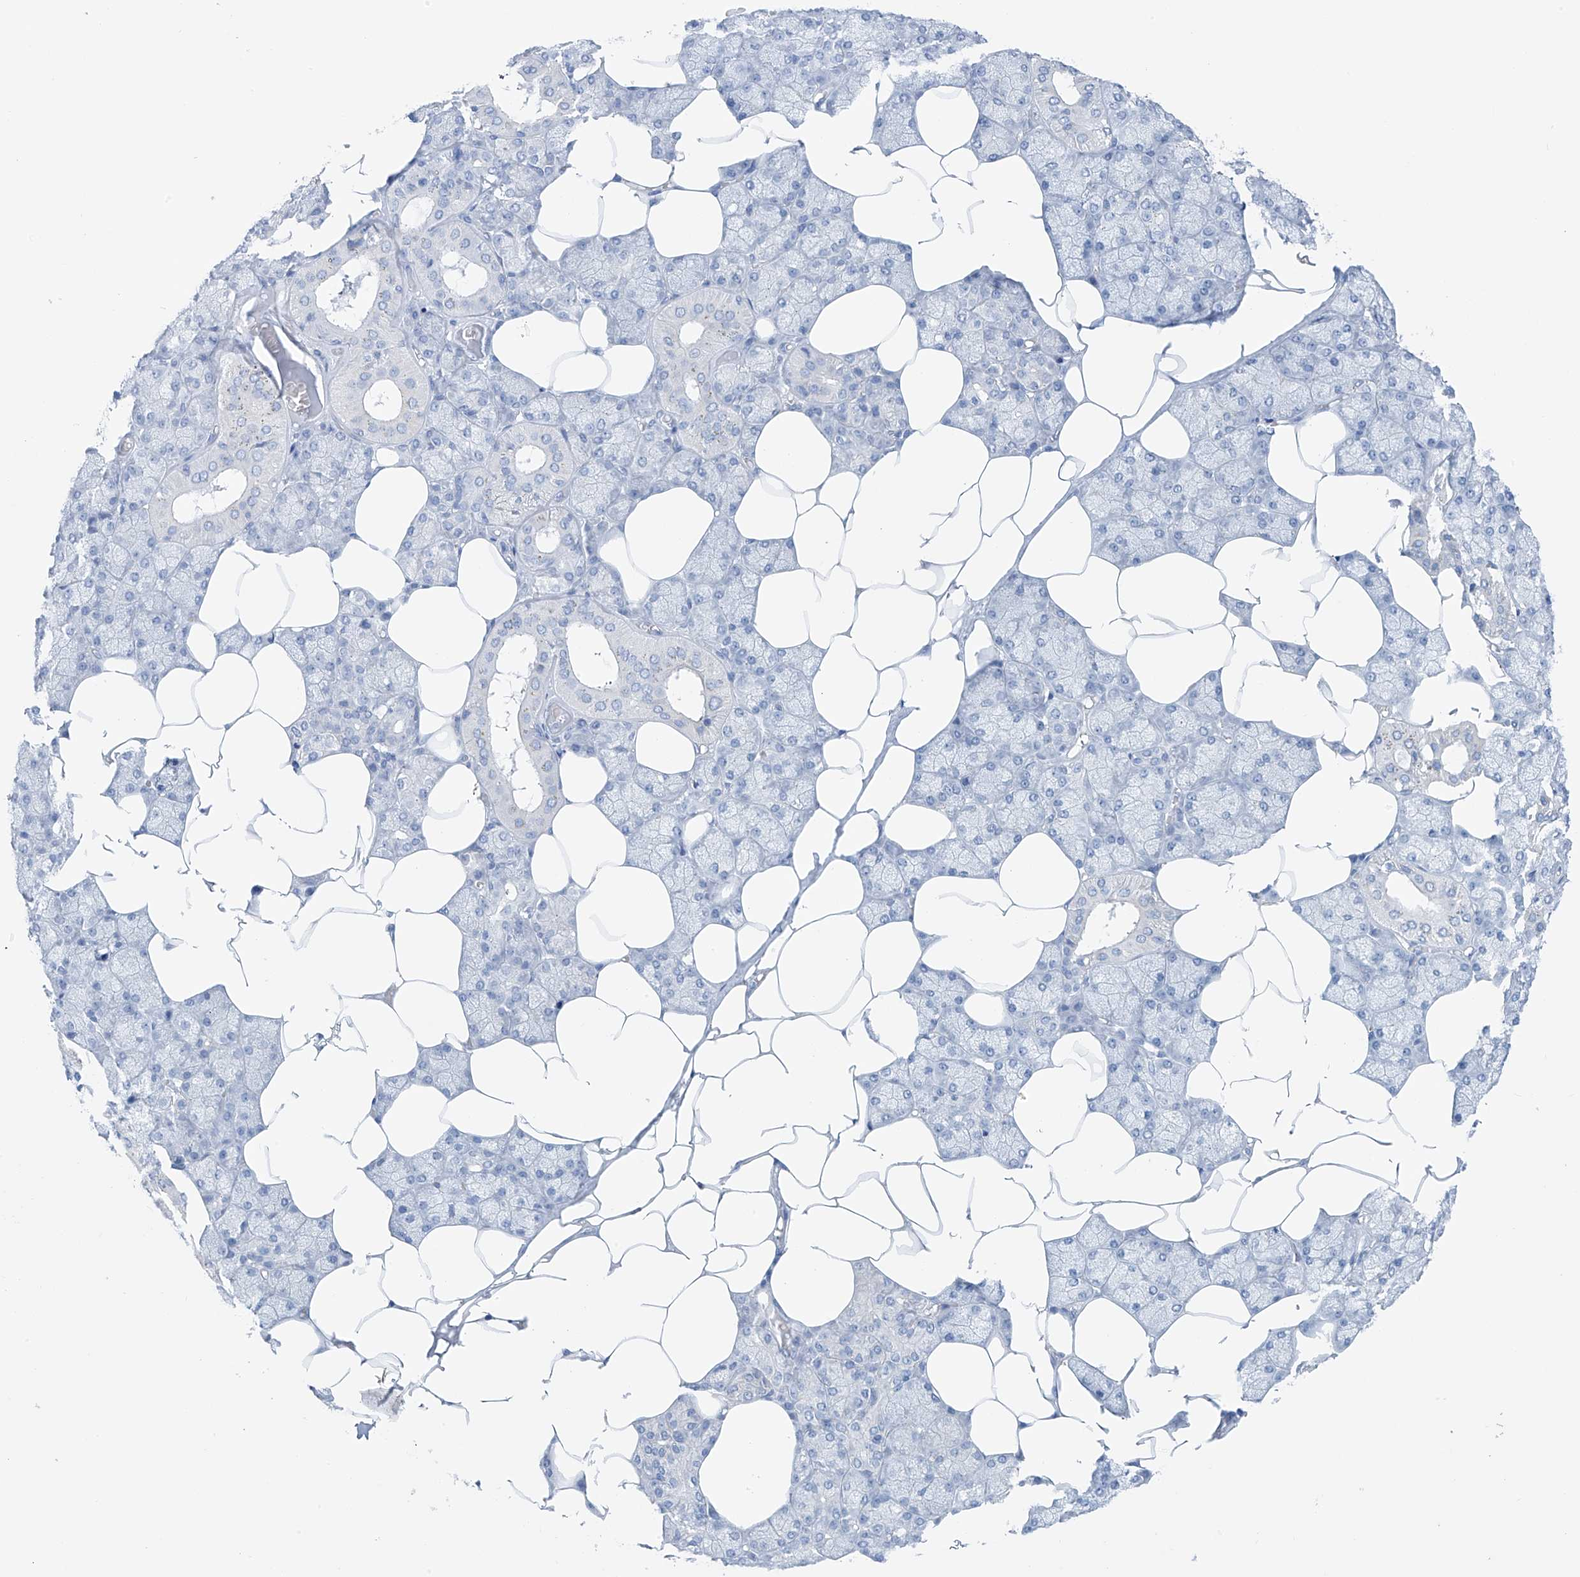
{"staining": {"intensity": "negative", "quantity": "none", "location": "none"}, "tissue": "salivary gland", "cell_type": "Glandular cells", "image_type": "normal", "snomed": [{"axis": "morphology", "description": "Normal tissue, NOS"}, {"axis": "topography", "description": "Salivary gland"}], "caption": "IHC micrograph of benign salivary gland: salivary gland stained with DAB exhibits no significant protein staining in glandular cells. (DAB IHC, high magnification).", "gene": "RCN2", "patient": {"sex": "male", "age": 62}}